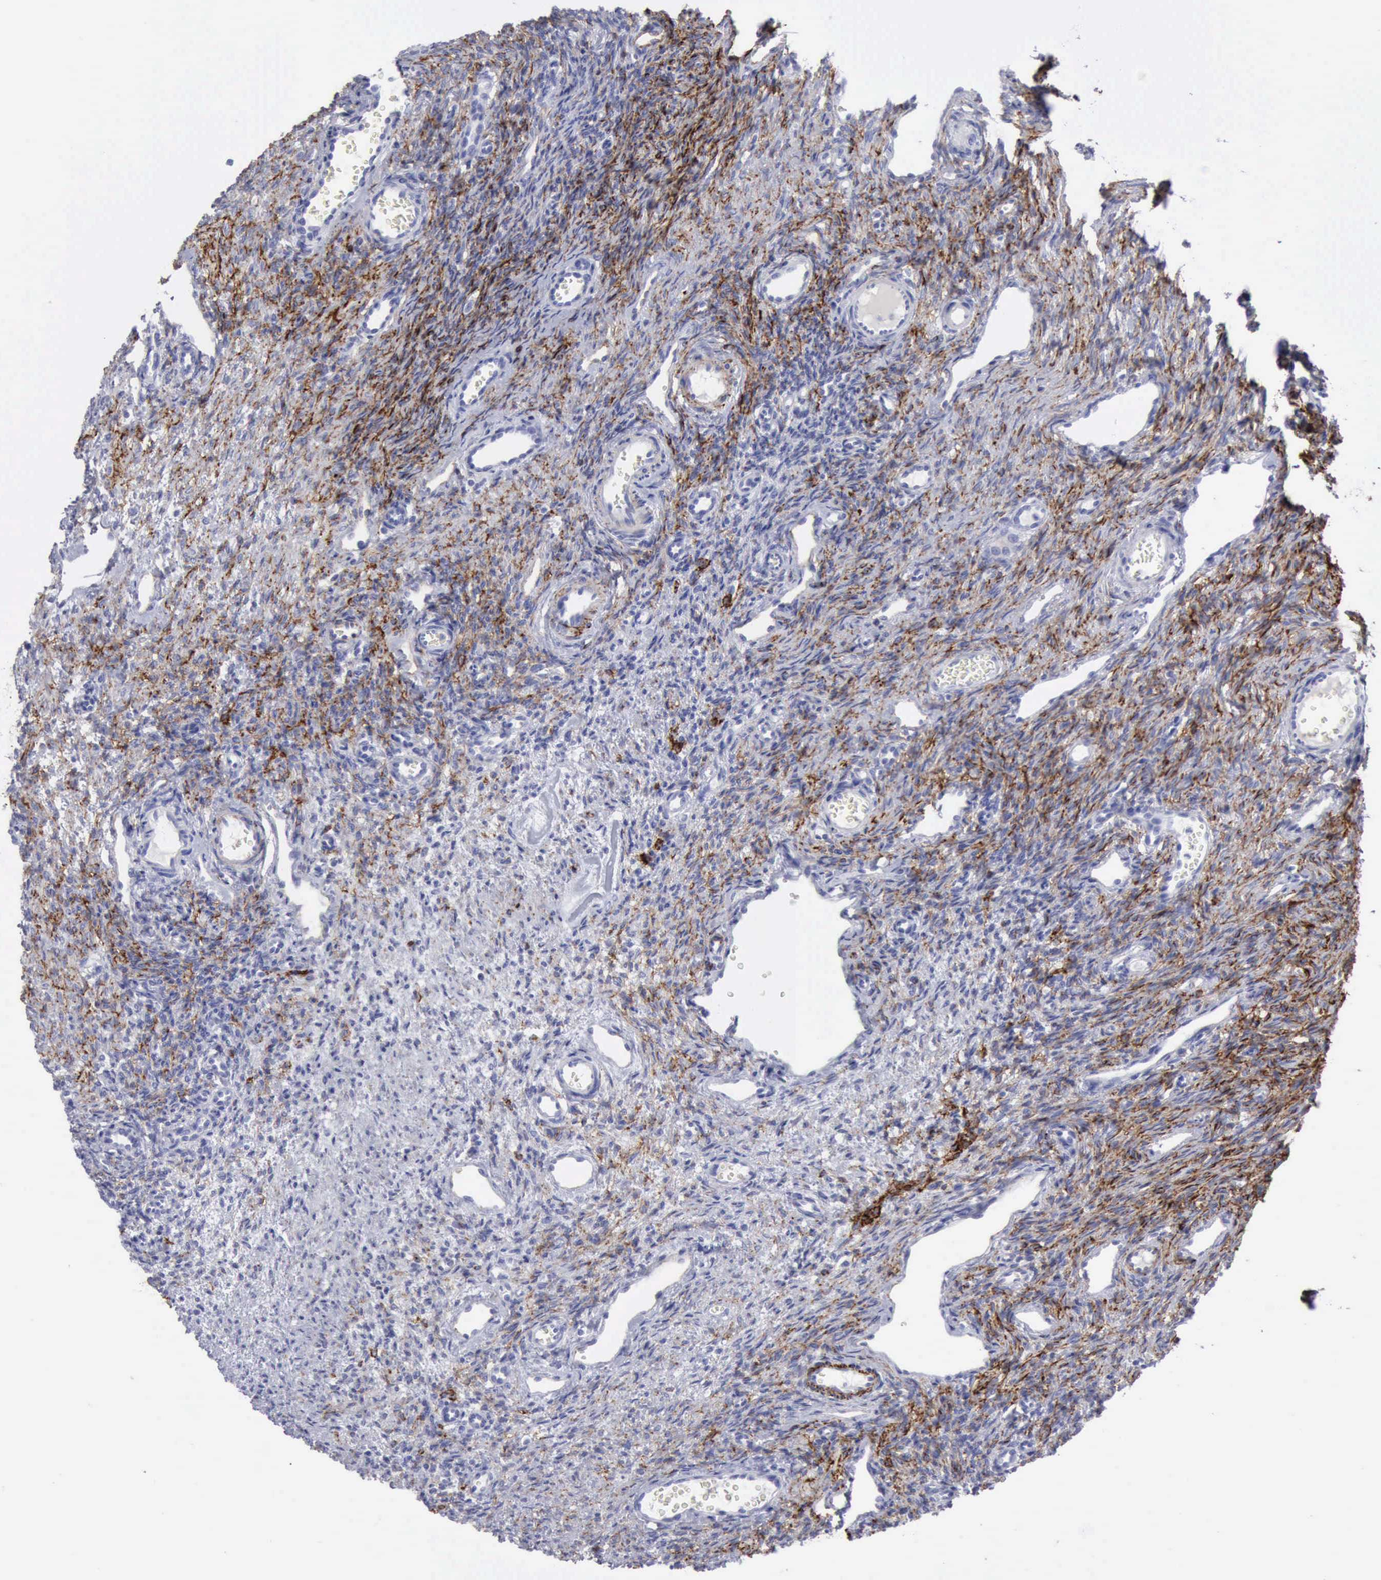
{"staining": {"intensity": "negative", "quantity": "none", "location": "none"}, "tissue": "ovary", "cell_type": "Follicle cells", "image_type": "normal", "snomed": [{"axis": "morphology", "description": "Normal tissue, NOS"}, {"axis": "topography", "description": "Ovary"}], "caption": "Immunohistochemical staining of benign ovary exhibits no significant expression in follicle cells.", "gene": "NCAM1", "patient": {"sex": "female", "age": 33}}